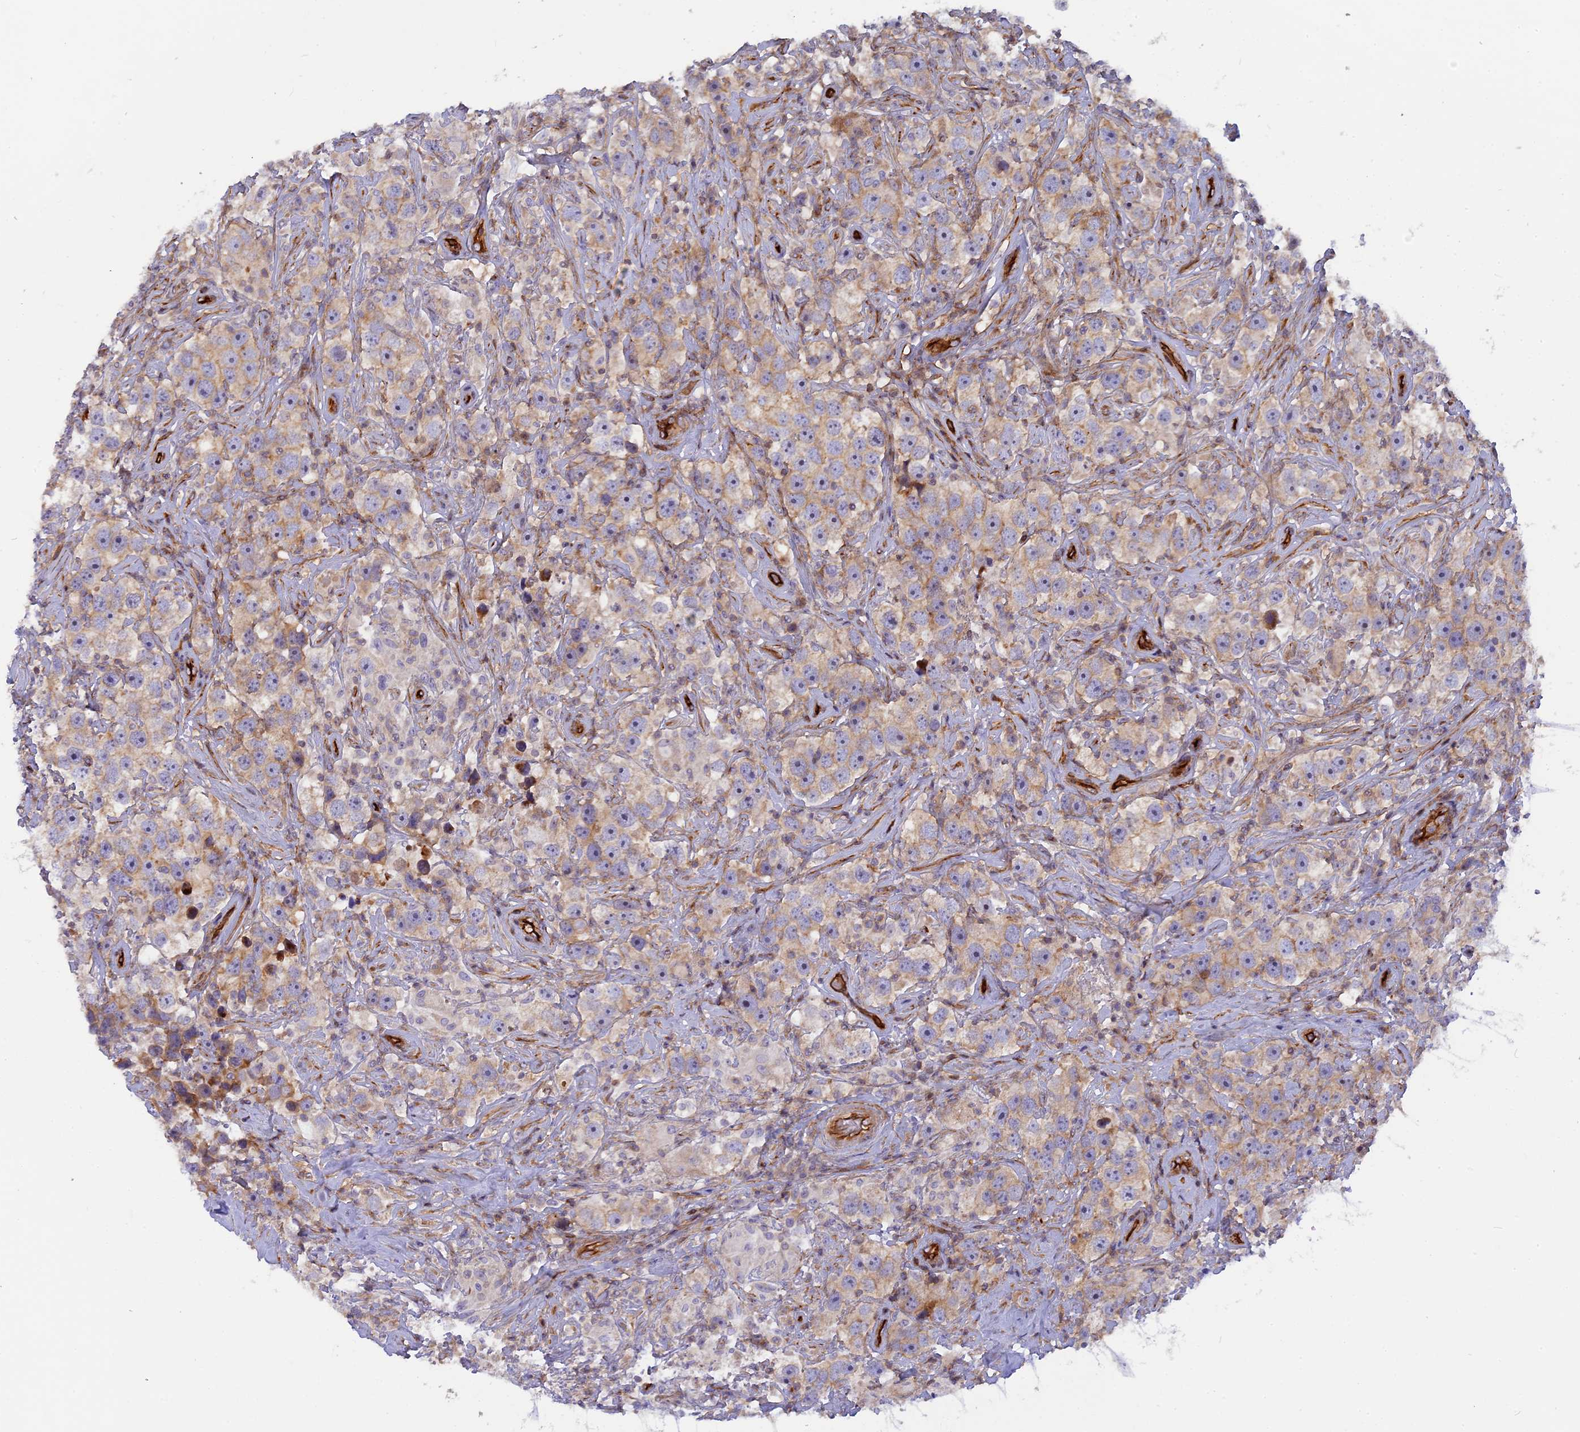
{"staining": {"intensity": "moderate", "quantity": "25%-75%", "location": "cytoplasmic/membranous"}, "tissue": "testis cancer", "cell_type": "Tumor cells", "image_type": "cancer", "snomed": [{"axis": "morphology", "description": "Seminoma, NOS"}, {"axis": "topography", "description": "Testis"}], "caption": "Immunohistochemistry image of neoplastic tissue: testis cancer (seminoma) stained using immunohistochemistry demonstrates medium levels of moderate protein expression localized specifically in the cytoplasmic/membranous of tumor cells, appearing as a cytoplasmic/membranous brown color.", "gene": "CNBD2", "patient": {"sex": "male", "age": 49}}